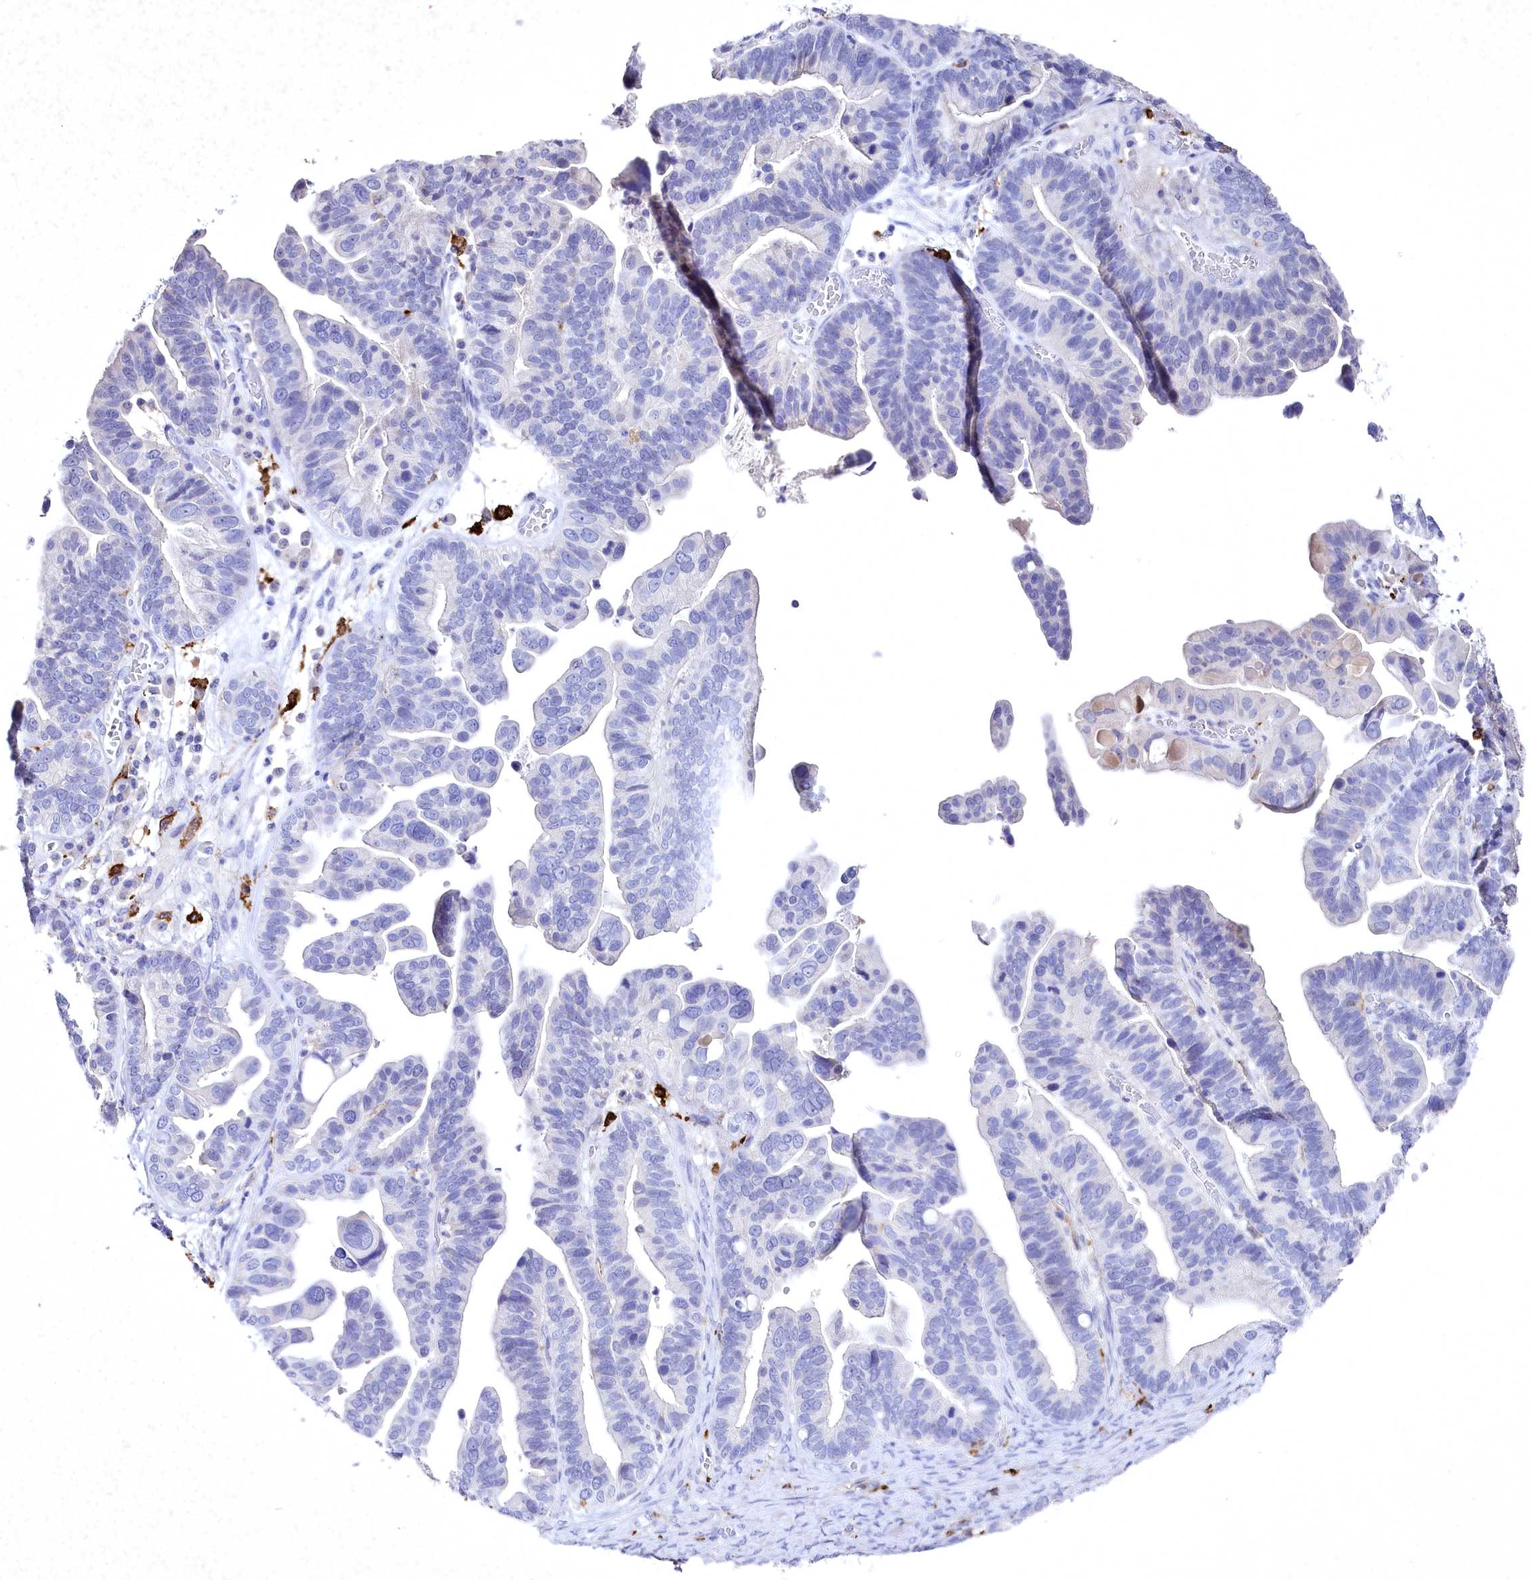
{"staining": {"intensity": "negative", "quantity": "none", "location": "none"}, "tissue": "ovarian cancer", "cell_type": "Tumor cells", "image_type": "cancer", "snomed": [{"axis": "morphology", "description": "Cystadenocarcinoma, serous, NOS"}, {"axis": "topography", "description": "Ovary"}], "caption": "This is an immunohistochemistry photomicrograph of serous cystadenocarcinoma (ovarian). There is no expression in tumor cells.", "gene": "CLEC4M", "patient": {"sex": "female", "age": 56}}